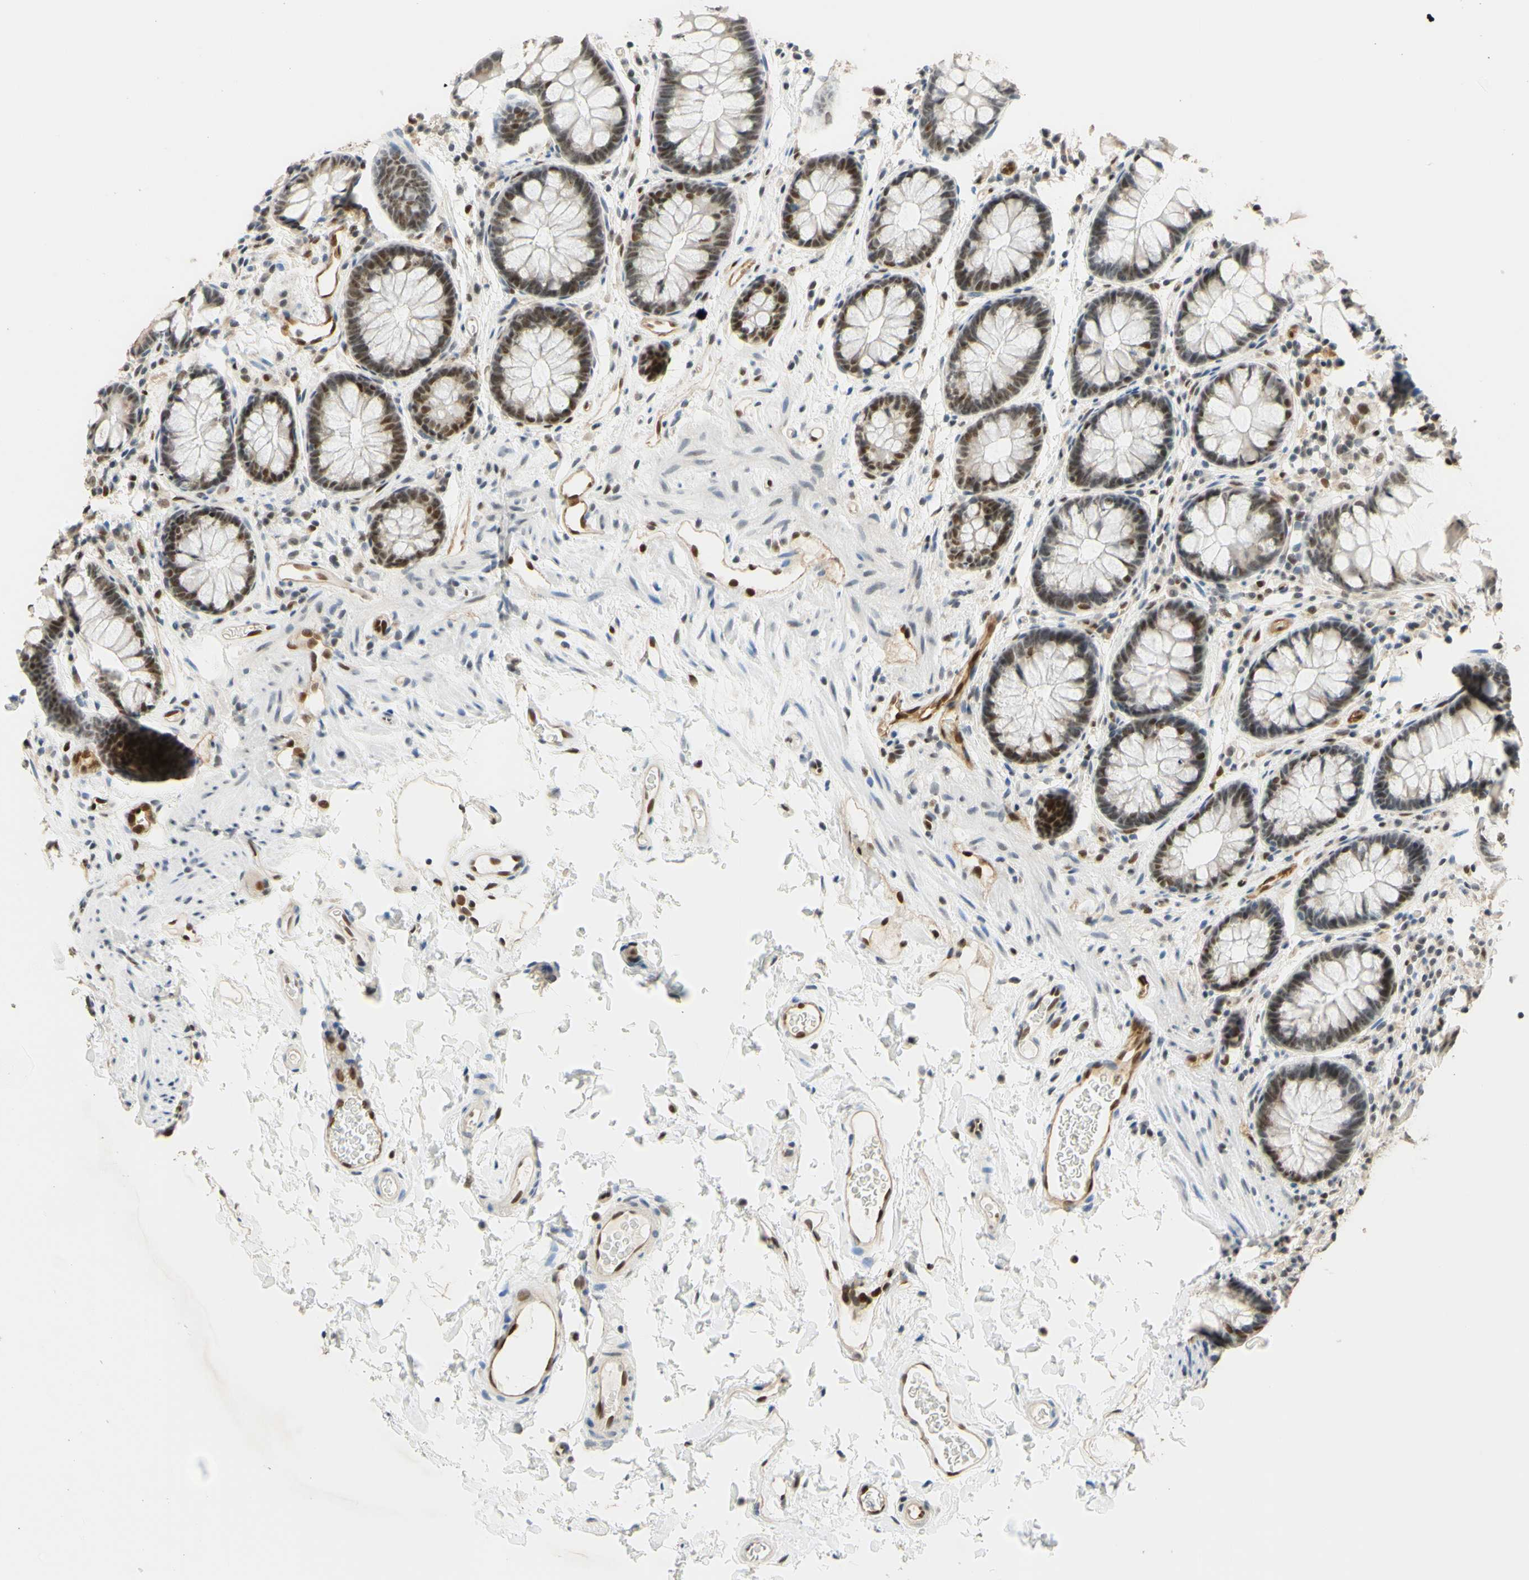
{"staining": {"intensity": "moderate", "quantity": ">75%", "location": "cytoplasmic/membranous,nuclear"}, "tissue": "colon", "cell_type": "Endothelial cells", "image_type": "normal", "snomed": [{"axis": "morphology", "description": "Normal tissue, NOS"}, {"axis": "topography", "description": "Colon"}], "caption": "Immunohistochemistry photomicrograph of unremarkable colon: human colon stained using IHC displays medium levels of moderate protein expression localized specifically in the cytoplasmic/membranous,nuclear of endothelial cells, appearing as a cytoplasmic/membranous,nuclear brown color.", "gene": "POLB", "patient": {"sex": "female", "age": 80}}